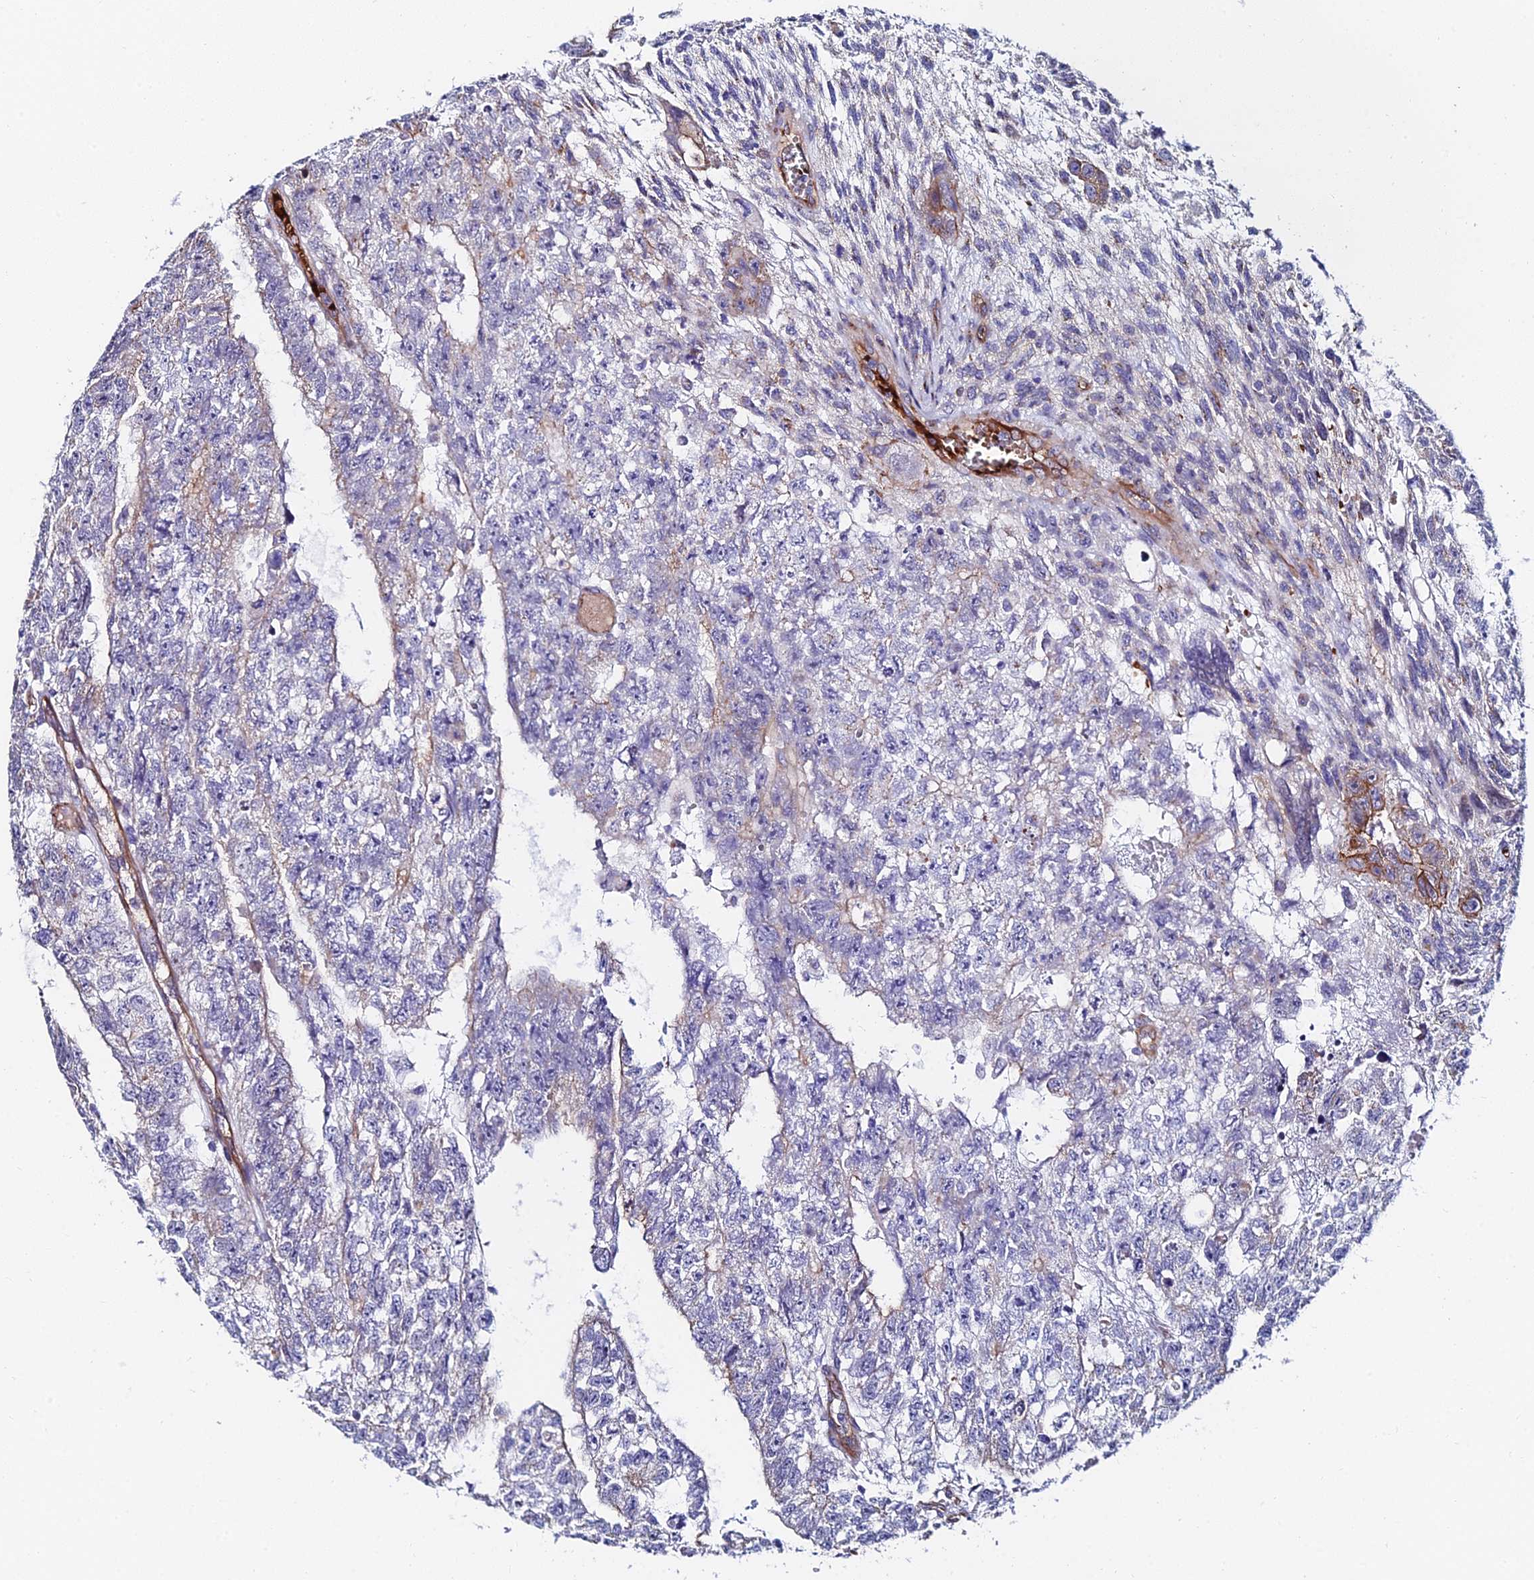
{"staining": {"intensity": "moderate", "quantity": "<25%", "location": "cytoplasmic/membranous"}, "tissue": "testis cancer", "cell_type": "Tumor cells", "image_type": "cancer", "snomed": [{"axis": "morphology", "description": "Carcinoma, Embryonal, NOS"}, {"axis": "topography", "description": "Testis"}], "caption": "Immunohistochemistry (IHC) of testis embryonal carcinoma reveals low levels of moderate cytoplasmic/membranous staining in approximately <25% of tumor cells. Immunohistochemistry (IHC) stains the protein in brown and the nuclei are stained blue.", "gene": "ADGRF3", "patient": {"sex": "male", "age": 26}}